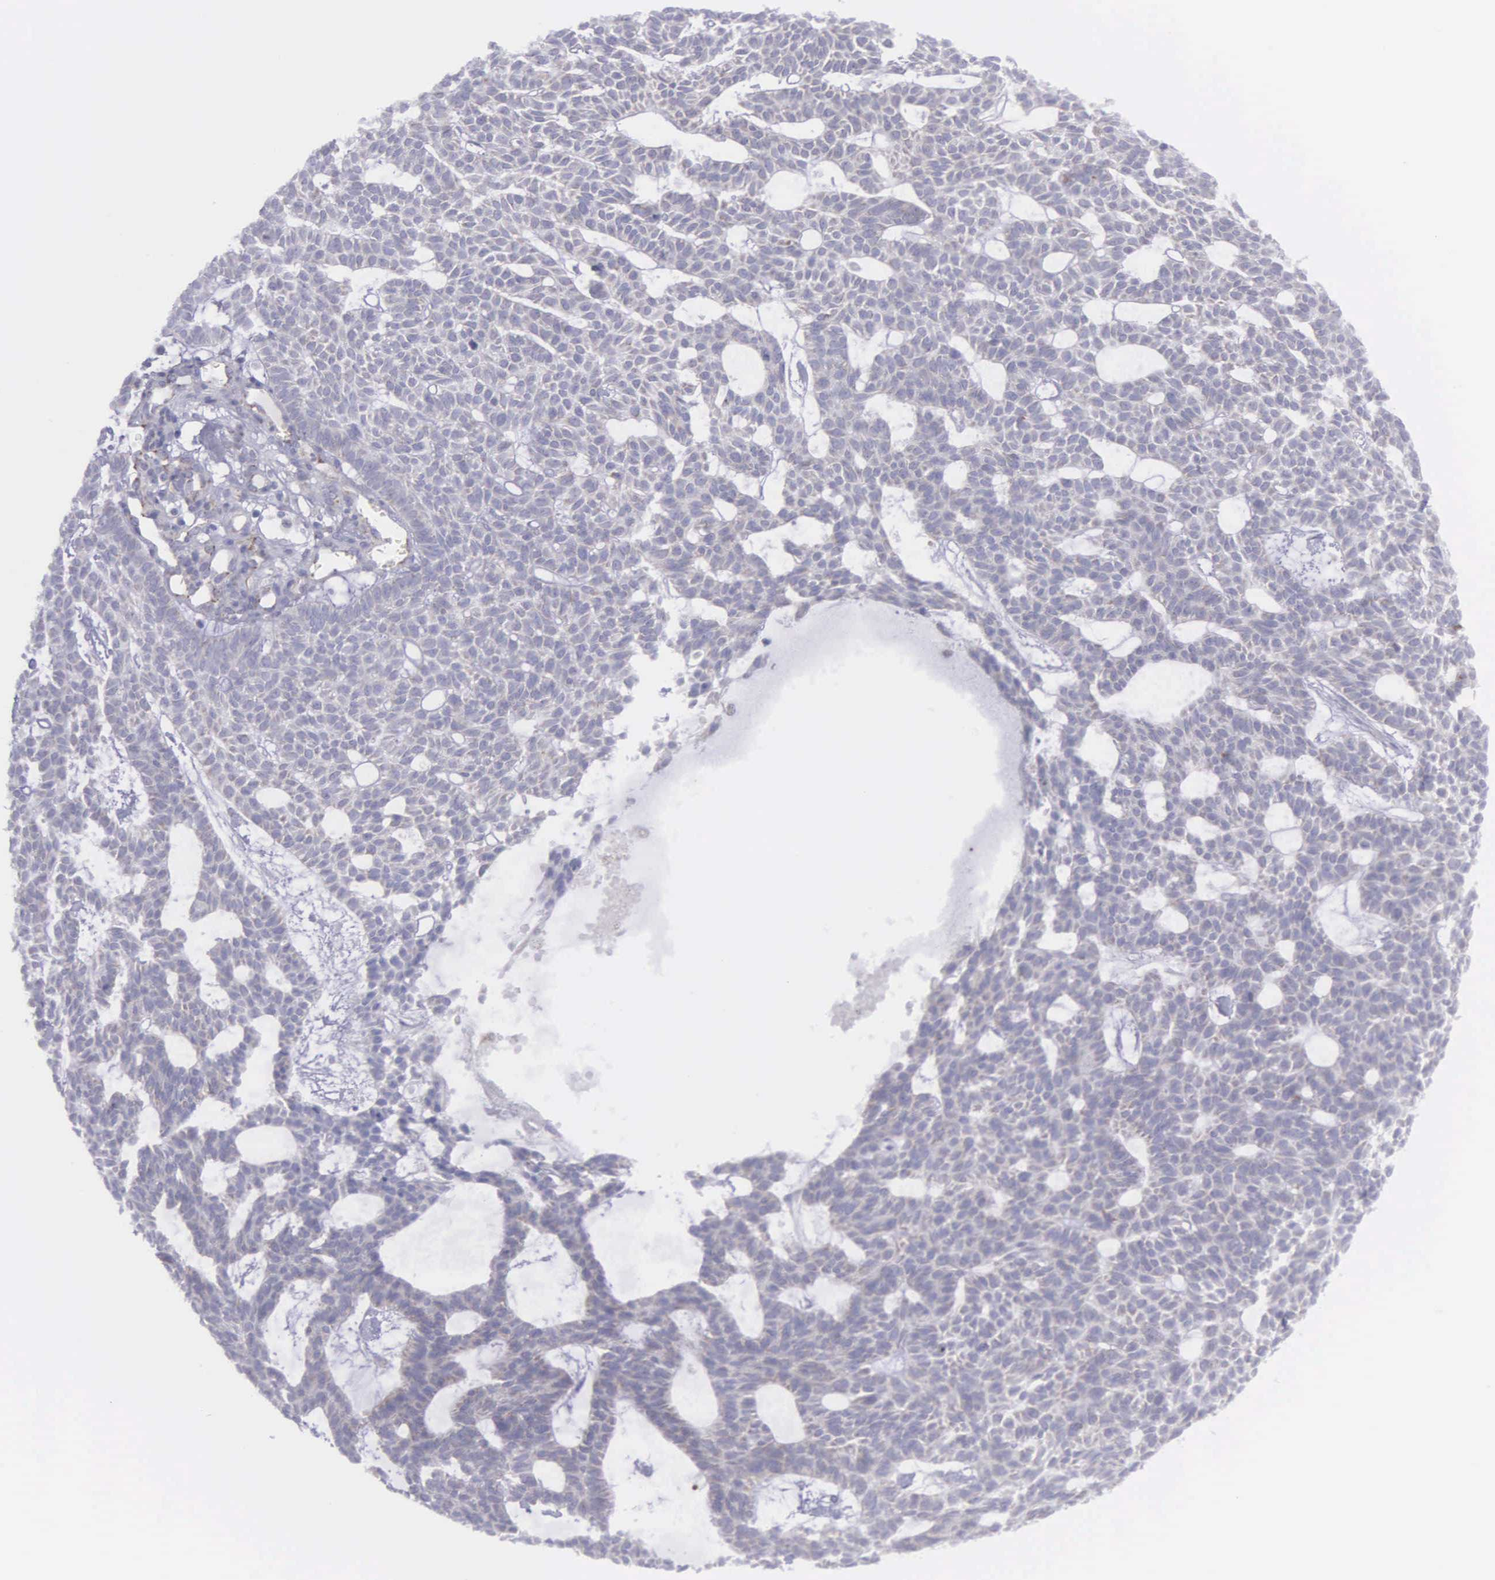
{"staining": {"intensity": "weak", "quantity": "<25%", "location": "cytoplasmic/membranous"}, "tissue": "skin cancer", "cell_type": "Tumor cells", "image_type": "cancer", "snomed": [{"axis": "morphology", "description": "Basal cell carcinoma"}, {"axis": "topography", "description": "Skin"}], "caption": "DAB (3,3'-diaminobenzidine) immunohistochemical staining of human skin basal cell carcinoma shows no significant expression in tumor cells.", "gene": "SYNJ2BP", "patient": {"sex": "male", "age": 75}}